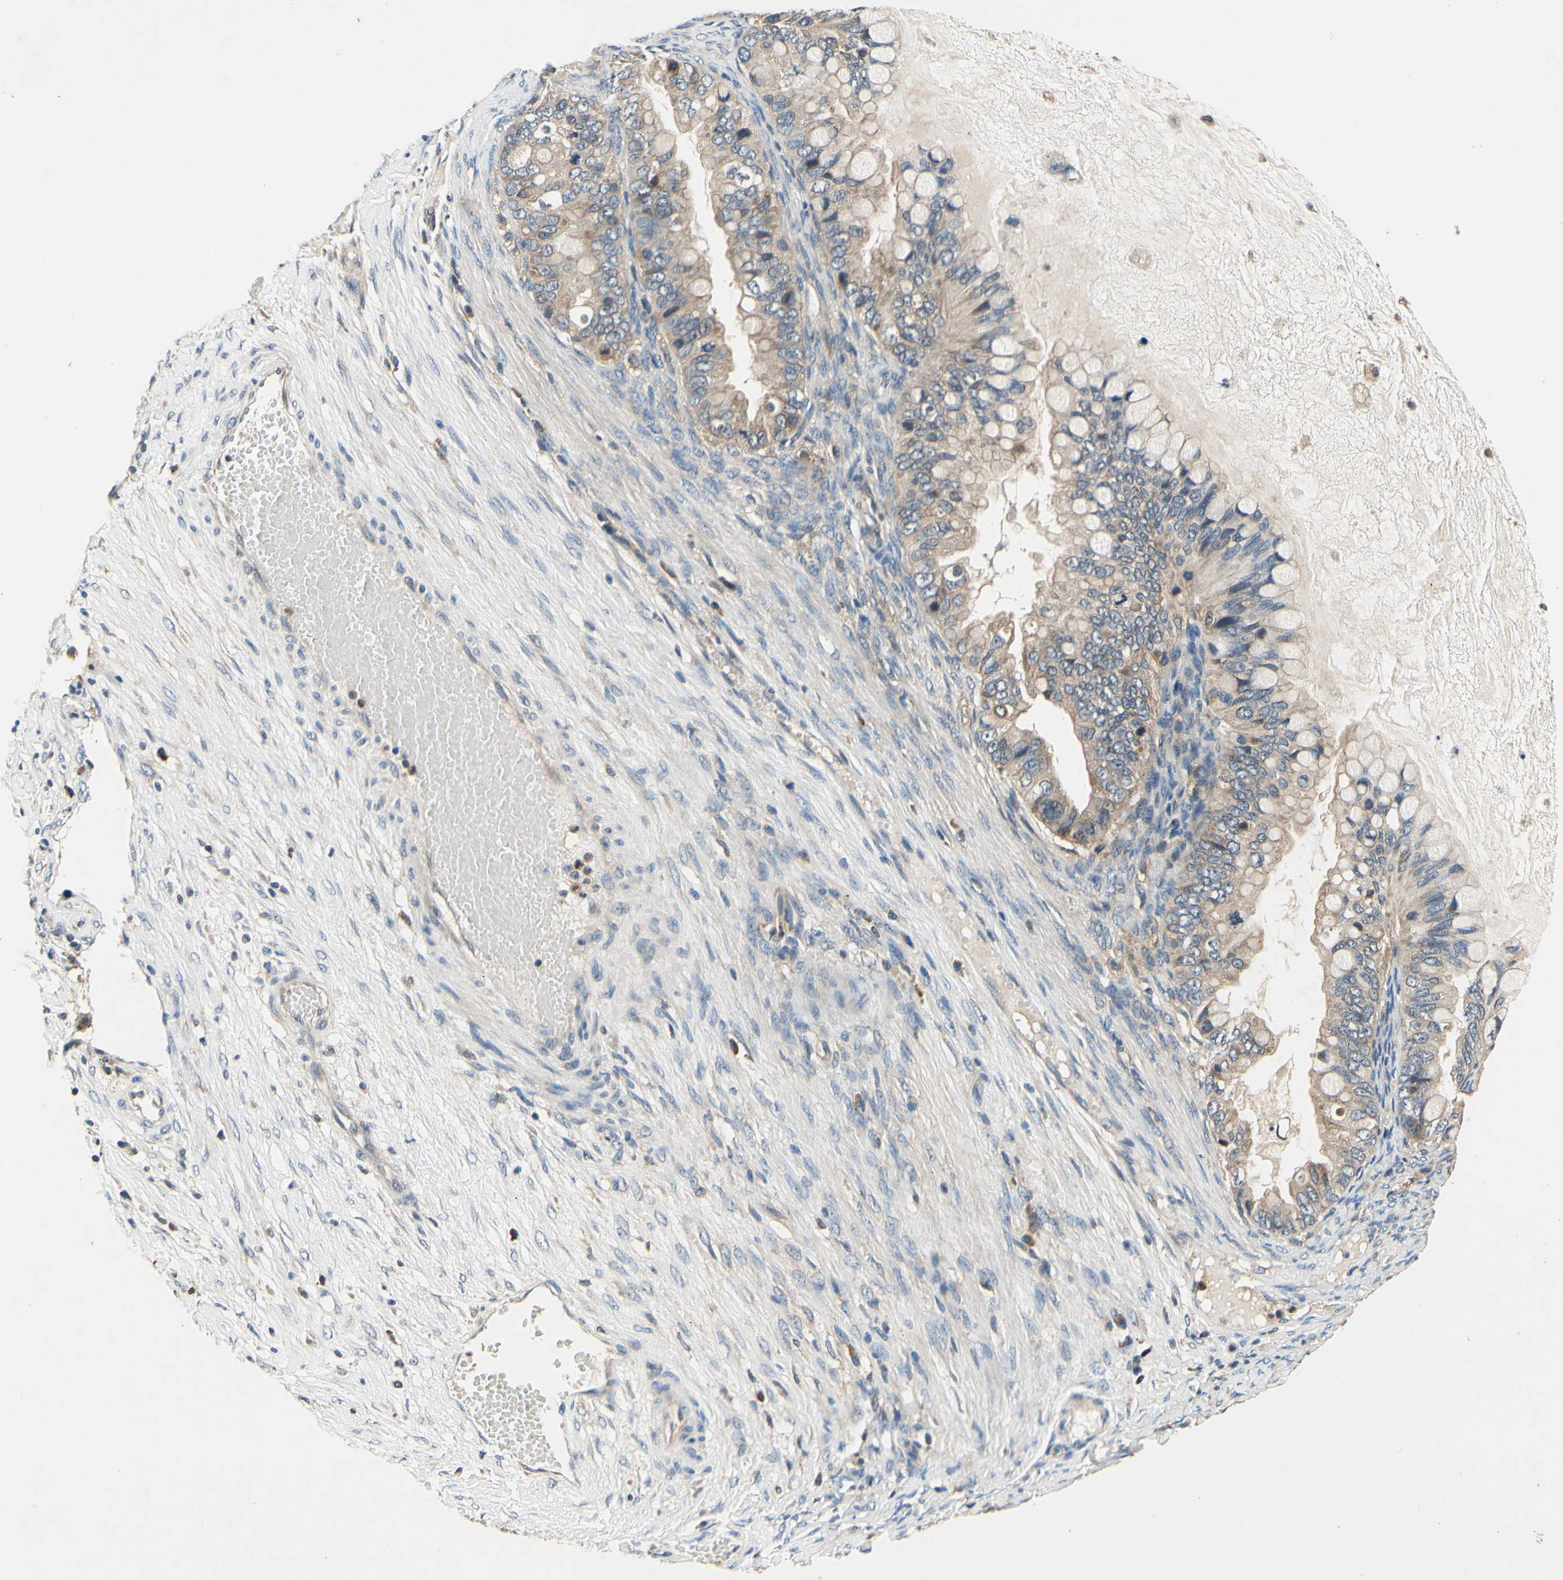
{"staining": {"intensity": "weak", "quantity": ">75%", "location": "cytoplasmic/membranous"}, "tissue": "ovarian cancer", "cell_type": "Tumor cells", "image_type": "cancer", "snomed": [{"axis": "morphology", "description": "Cystadenocarcinoma, mucinous, NOS"}, {"axis": "topography", "description": "Ovary"}], "caption": "Human ovarian cancer stained with a brown dye demonstrates weak cytoplasmic/membranous positive expression in approximately >75% of tumor cells.", "gene": "PLA2G4A", "patient": {"sex": "female", "age": 80}}